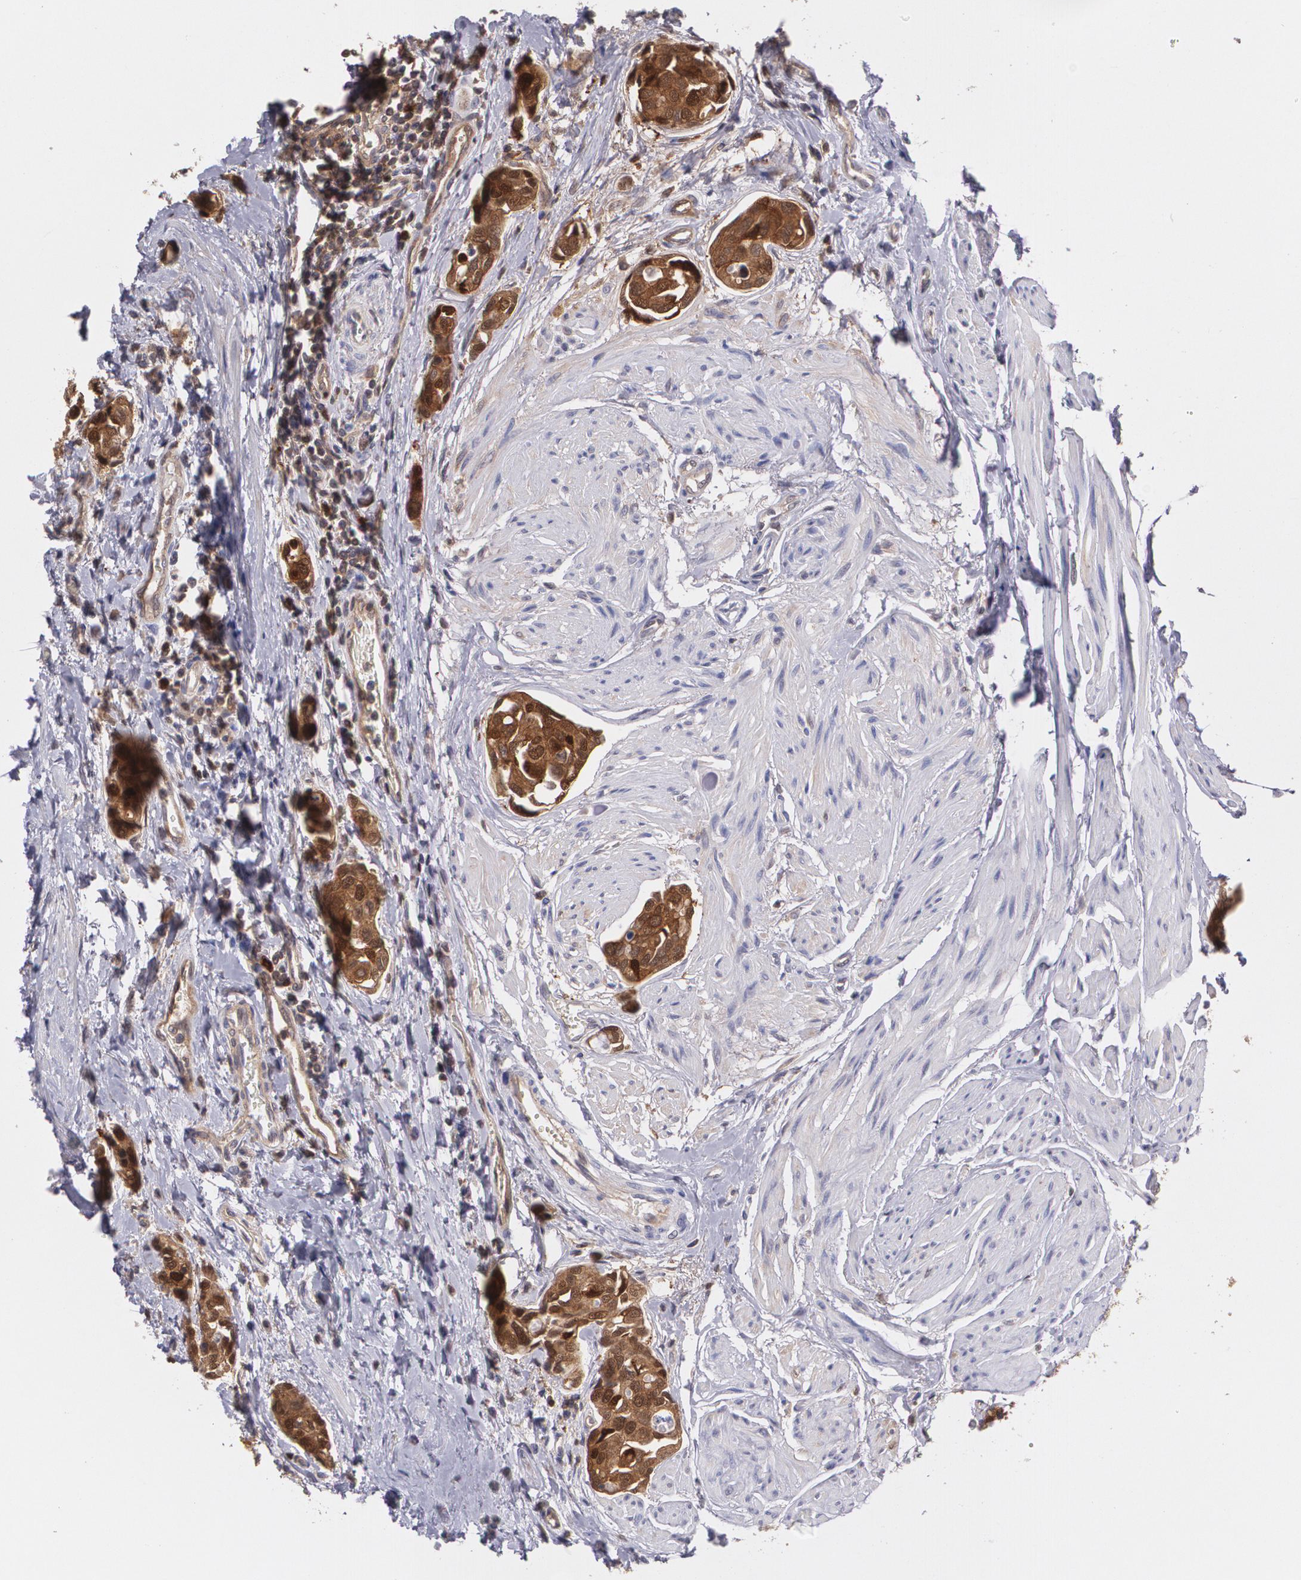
{"staining": {"intensity": "strong", "quantity": ">75%", "location": "cytoplasmic/membranous,nuclear"}, "tissue": "urothelial cancer", "cell_type": "Tumor cells", "image_type": "cancer", "snomed": [{"axis": "morphology", "description": "Urothelial carcinoma, High grade"}, {"axis": "topography", "description": "Urinary bladder"}], "caption": "Tumor cells exhibit high levels of strong cytoplasmic/membranous and nuclear positivity in approximately >75% of cells in urothelial cancer.", "gene": "HSPH1", "patient": {"sex": "male", "age": 78}}